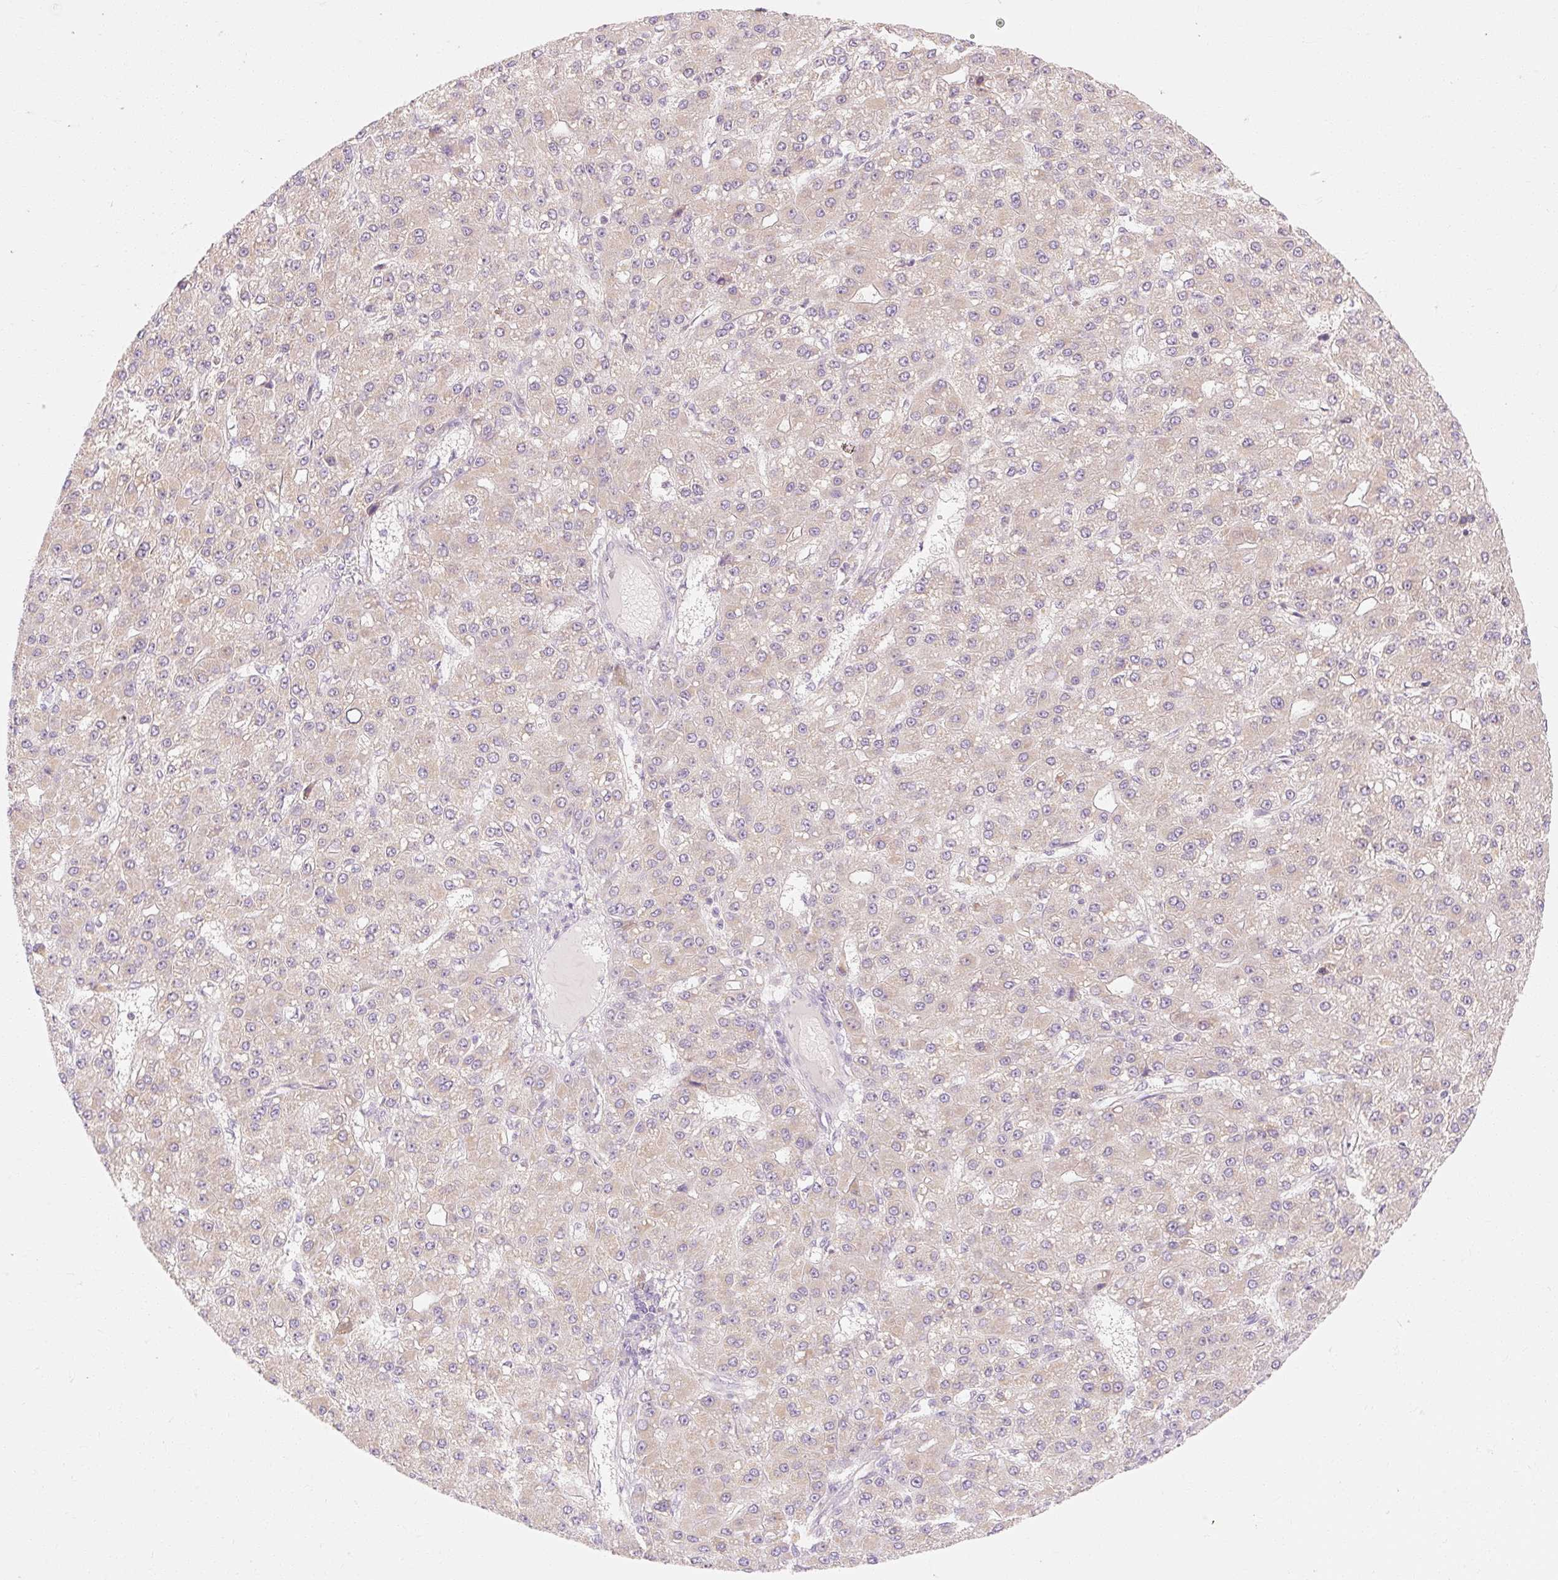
{"staining": {"intensity": "weak", "quantity": "<25%", "location": "cytoplasmic/membranous"}, "tissue": "liver cancer", "cell_type": "Tumor cells", "image_type": "cancer", "snomed": [{"axis": "morphology", "description": "Carcinoma, Hepatocellular, NOS"}, {"axis": "topography", "description": "Liver"}], "caption": "This is an immunohistochemistry micrograph of liver hepatocellular carcinoma. There is no positivity in tumor cells.", "gene": "MYO1D", "patient": {"sex": "male", "age": 67}}